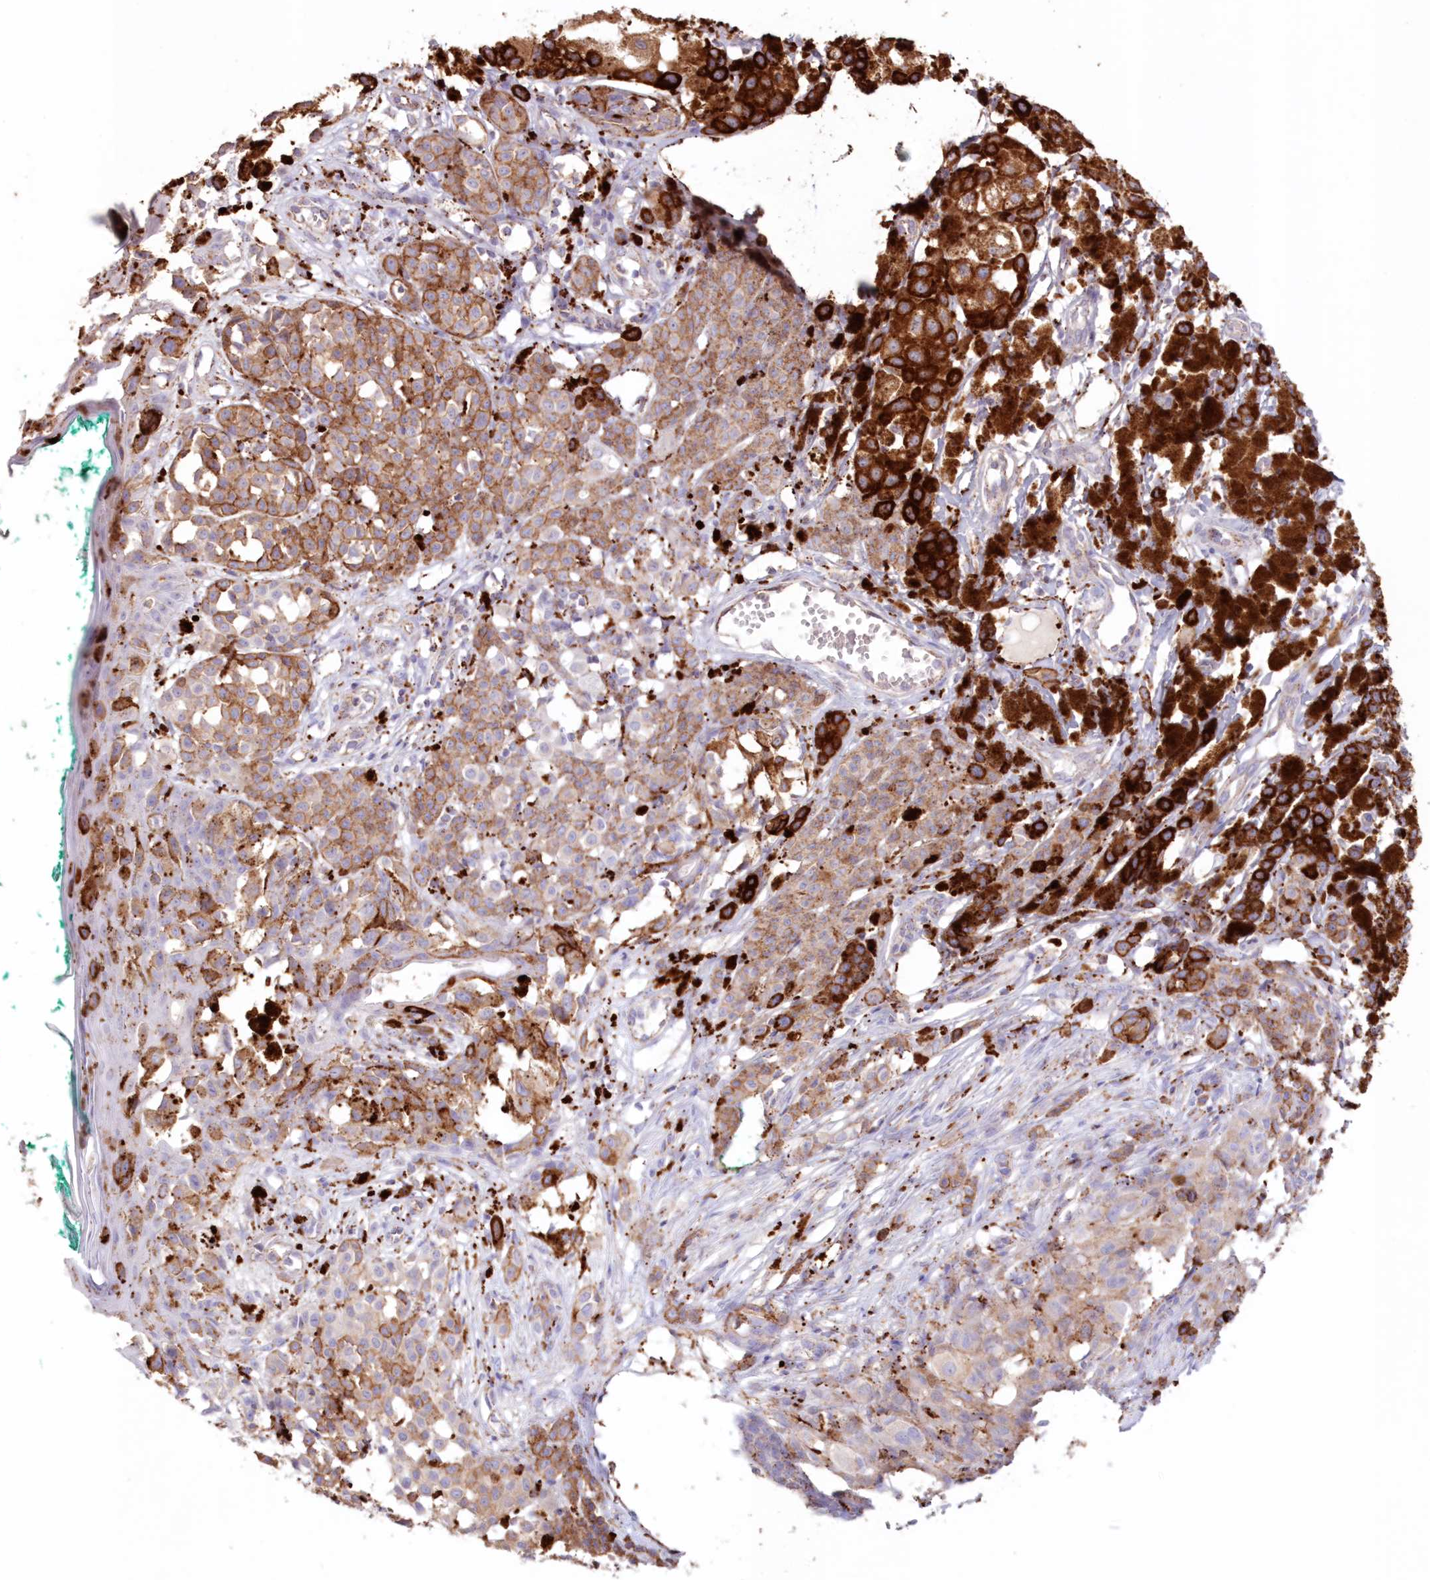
{"staining": {"intensity": "strong", "quantity": "25%-75%", "location": "cytoplasmic/membranous"}, "tissue": "melanoma", "cell_type": "Tumor cells", "image_type": "cancer", "snomed": [{"axis": "morphology", "description": "Malignant melanoma, NOS"}, {"axis": "topography", "description": "Skin of leg"}], "caption": "Immunohistochemistry (IHC) (DAB) staining of melanoma demonstrates strong cytoplasmic/membranous protein positivity in approximately 25%-75% of tumor cells. Nuclei are stained in blue.", "gene": "TPP1", "patient": {"sex": "female", "age": 72}}